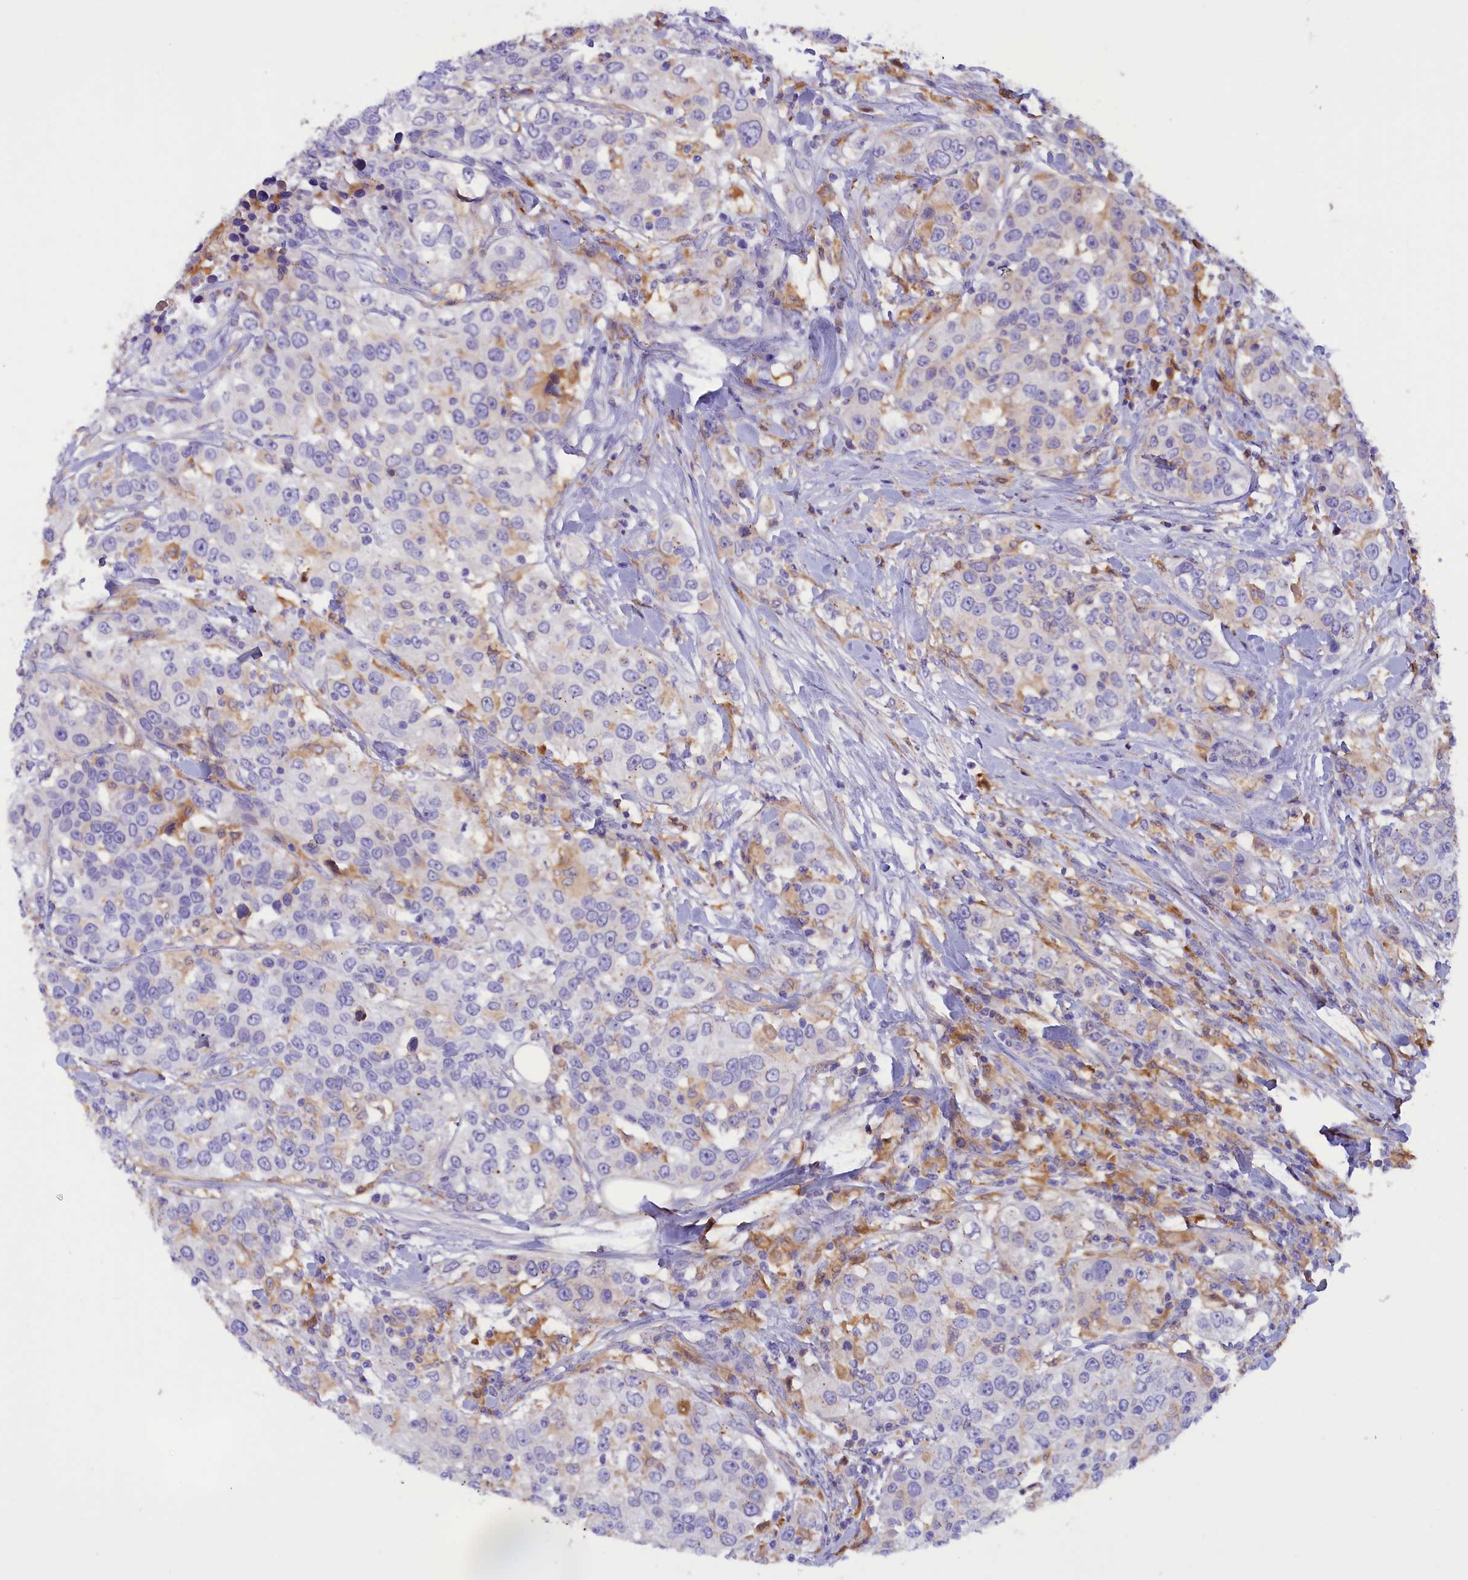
{"staining": {"intensity": "negative", "quantity": "none", "location": "none"}, "tissue": "urothelial cancer", "cell_type": "Tumor cells", "image_type": "cancer", "snomed": [{"axis": "morphology", "description": "Urothelial carcinoma, High grade"}, {"axis": "topography", "description": "Urinary bladder"}], "caption": "An immunohistochemistry (IHC) micrograph of urothelial cancer is shown. There is no staining in tumor cells of urothelial cancer.", "gene": "FAM149B1", "patient": {"sex": "female", "age": 80}}